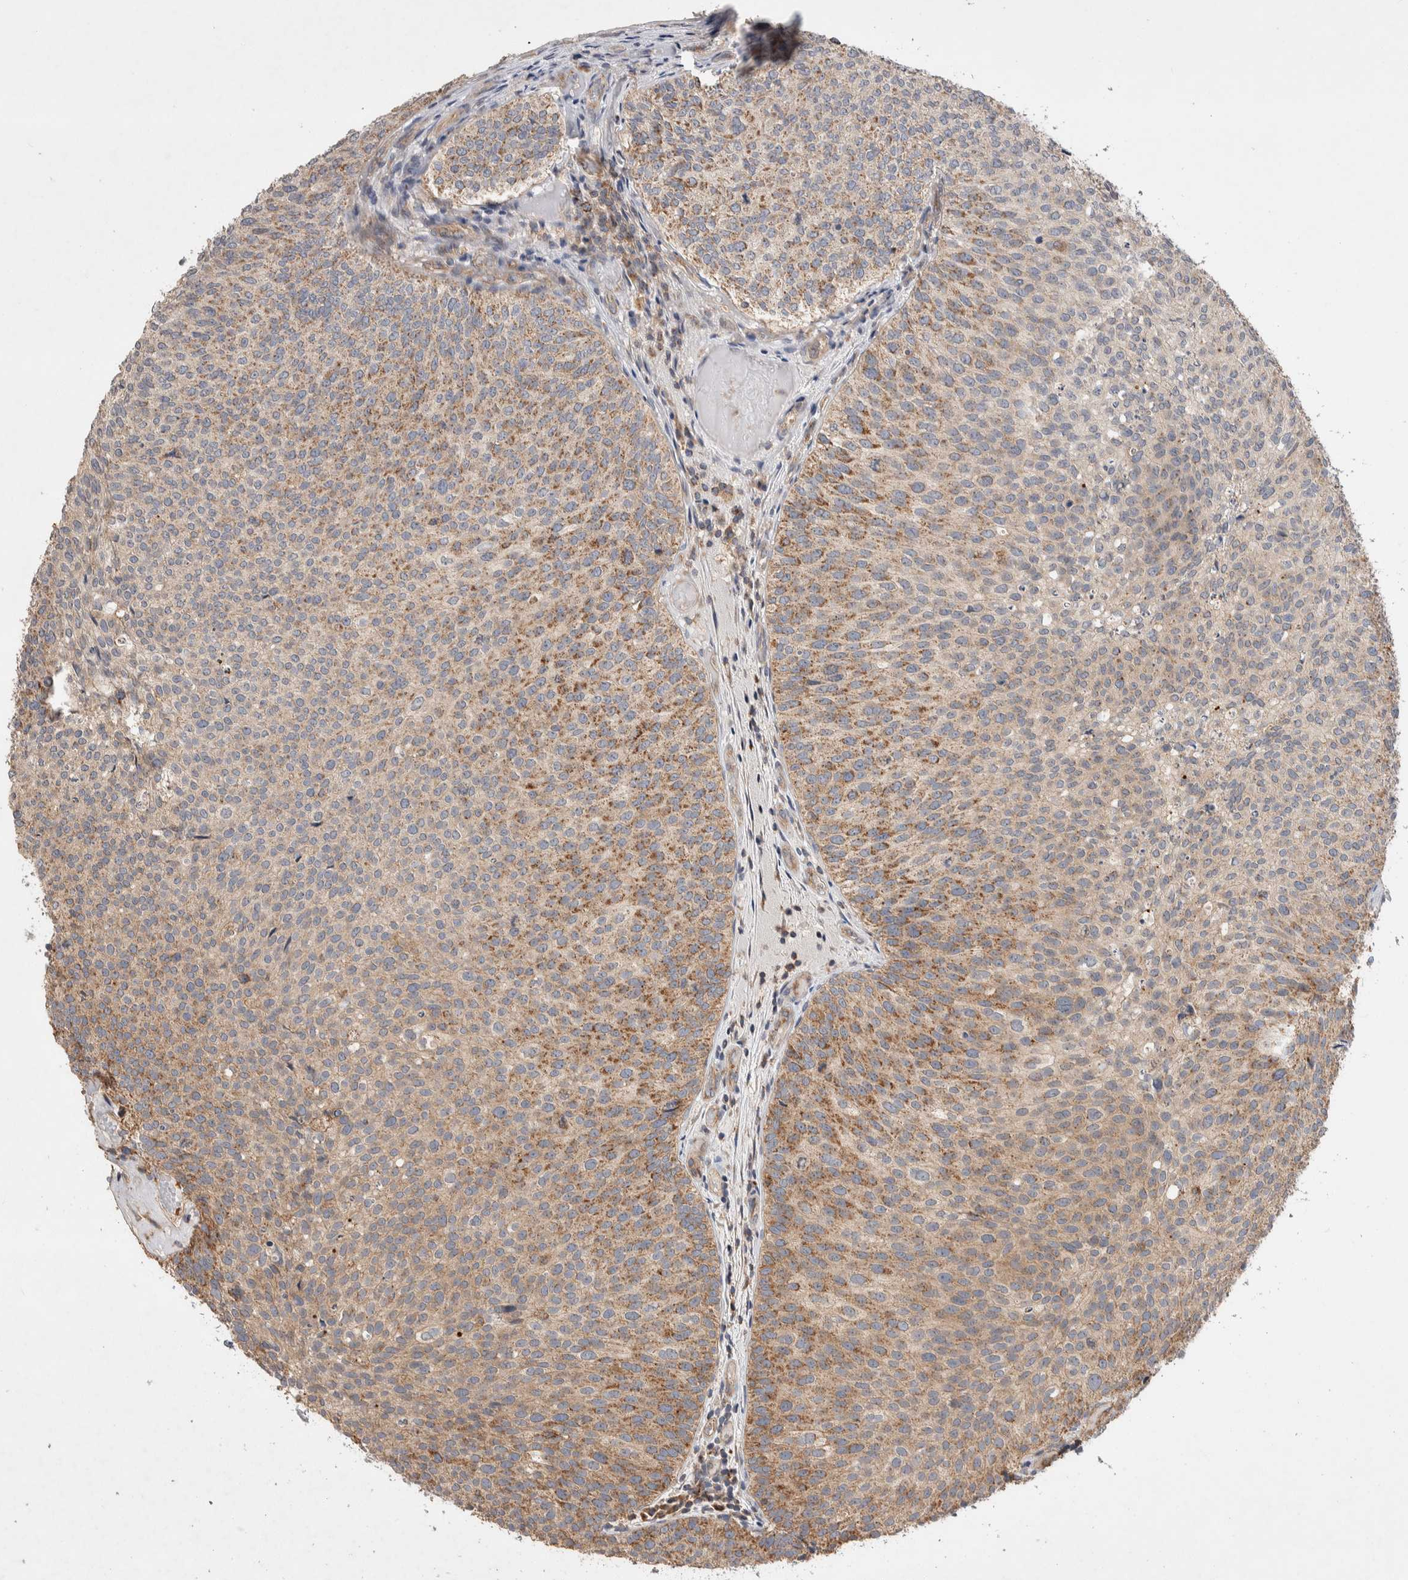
{"staining": {"intensity": "moderate", "quantity": "25%-75%", "location": "cytoplasmic/membranous"}, "tissue": "urothelial cancer", "cell_type": "Tumor cells", "image_type": "cancer", "snomed": [{"axis": "morphology", "description": "Urothelial carcinoma, Low grade"}, {"axis": "topography", "description": "Urinary bladder"}], "caption": "Immunohistochemistry of human urothelial cancer demonstrates medium levels of moderate cytoplasmic/membranous staining in approximately 25%-75% of tumor cells. (brown staining indicates protein expression, while blue staining denotes nuclei).", "gene": "DEPTOR", "patient": {"sex": "male", "age": 86}}